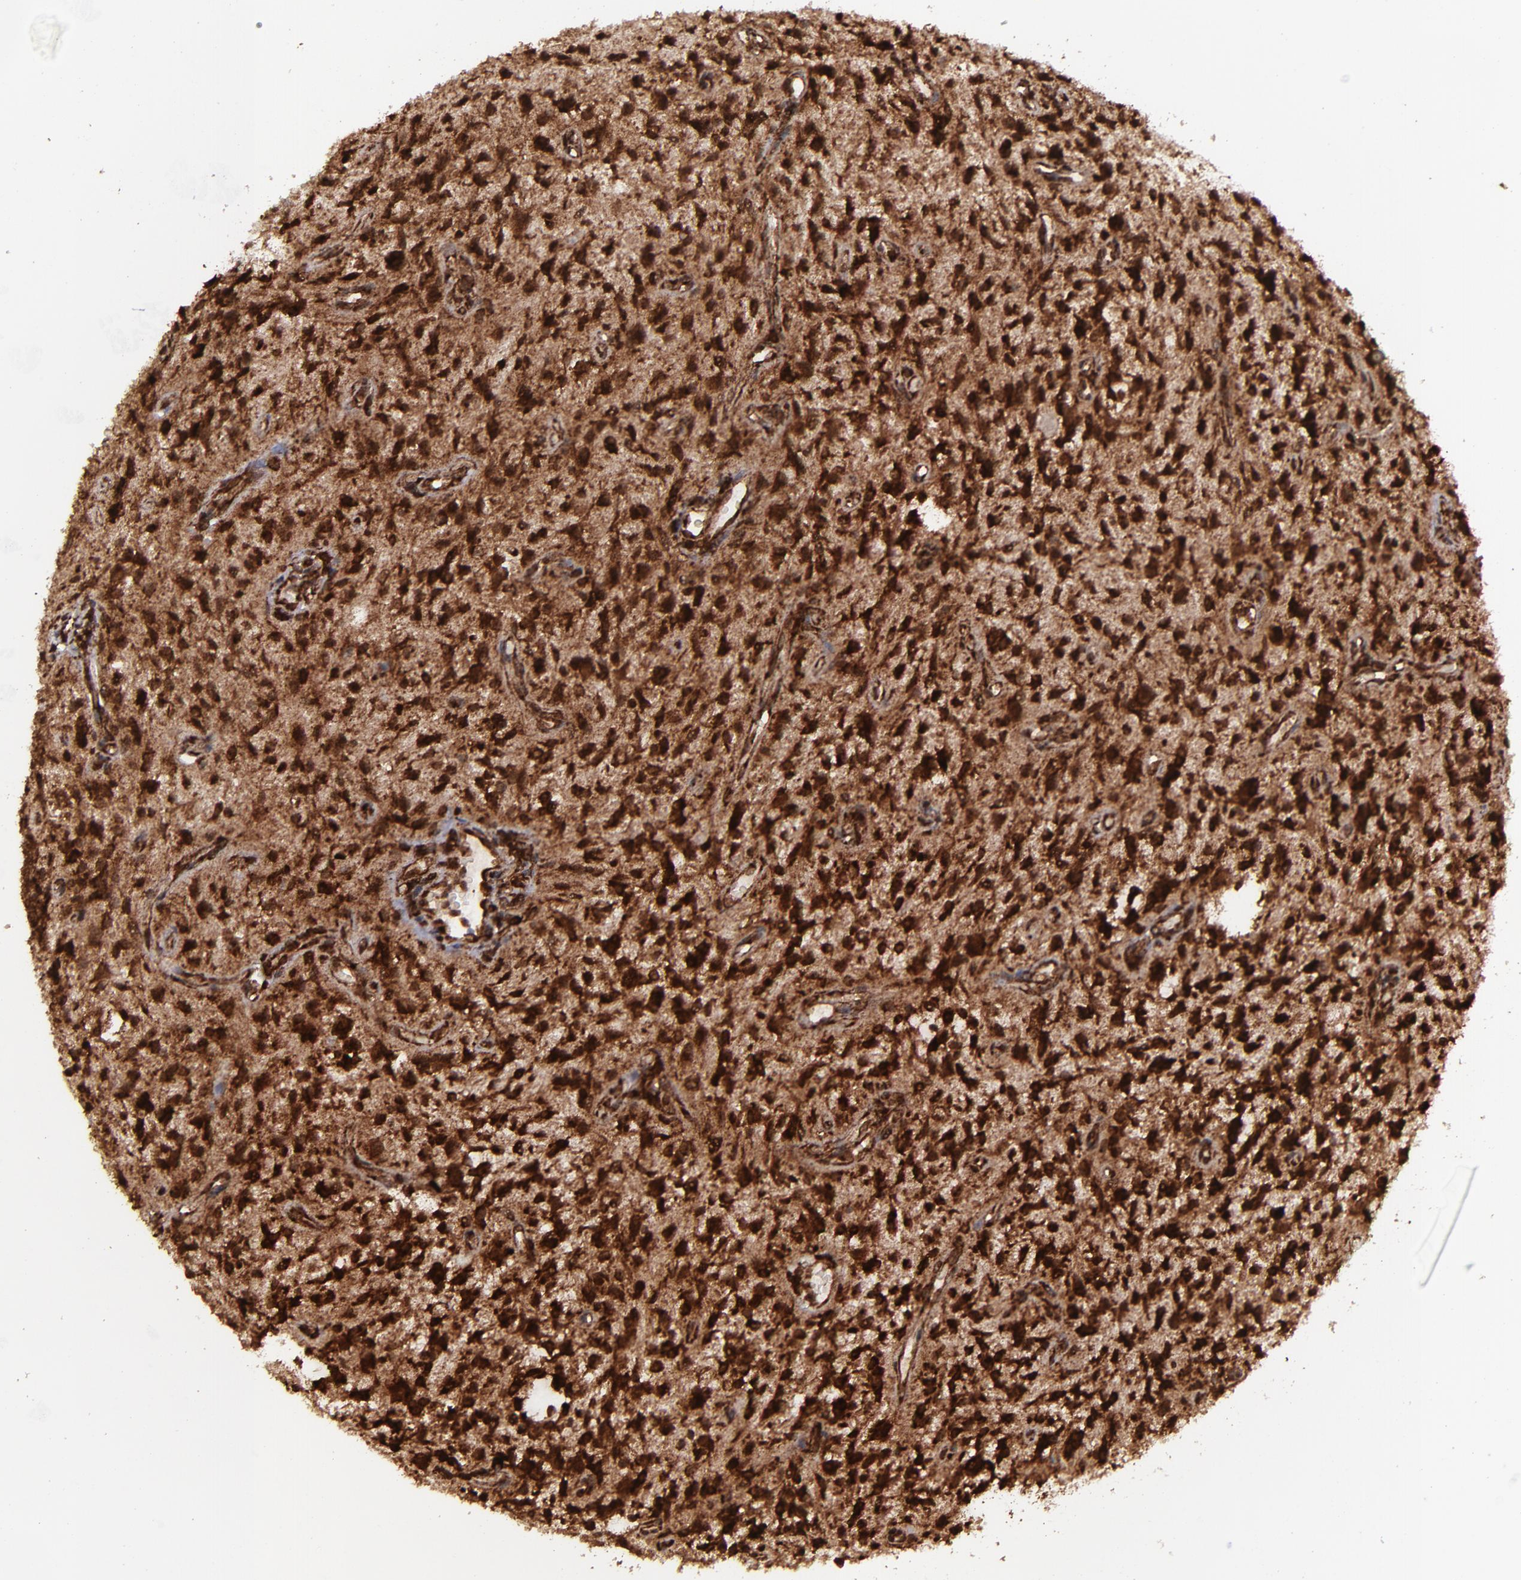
{"staining": {"intensity": "strong", "quantity": ">75%", "location": "cytoplasmic/membranous,nuclear"}, "tissue": "glioma", "cell_type": "Tumor cells", "image_type": "cancer", "snomed": [{"axis": "morphology", "description": "Glioma, malignant, NOS"}, {"axis": "topography", "description": "Cerebellum"}], "caption": "Strong cytoplasmic/membranous and nuclear expression is seen in approximately >75% of tumor cells in glioma.", "gene": "EIF4ENIF1", "patient": {"sex": "female", "age": 10}}